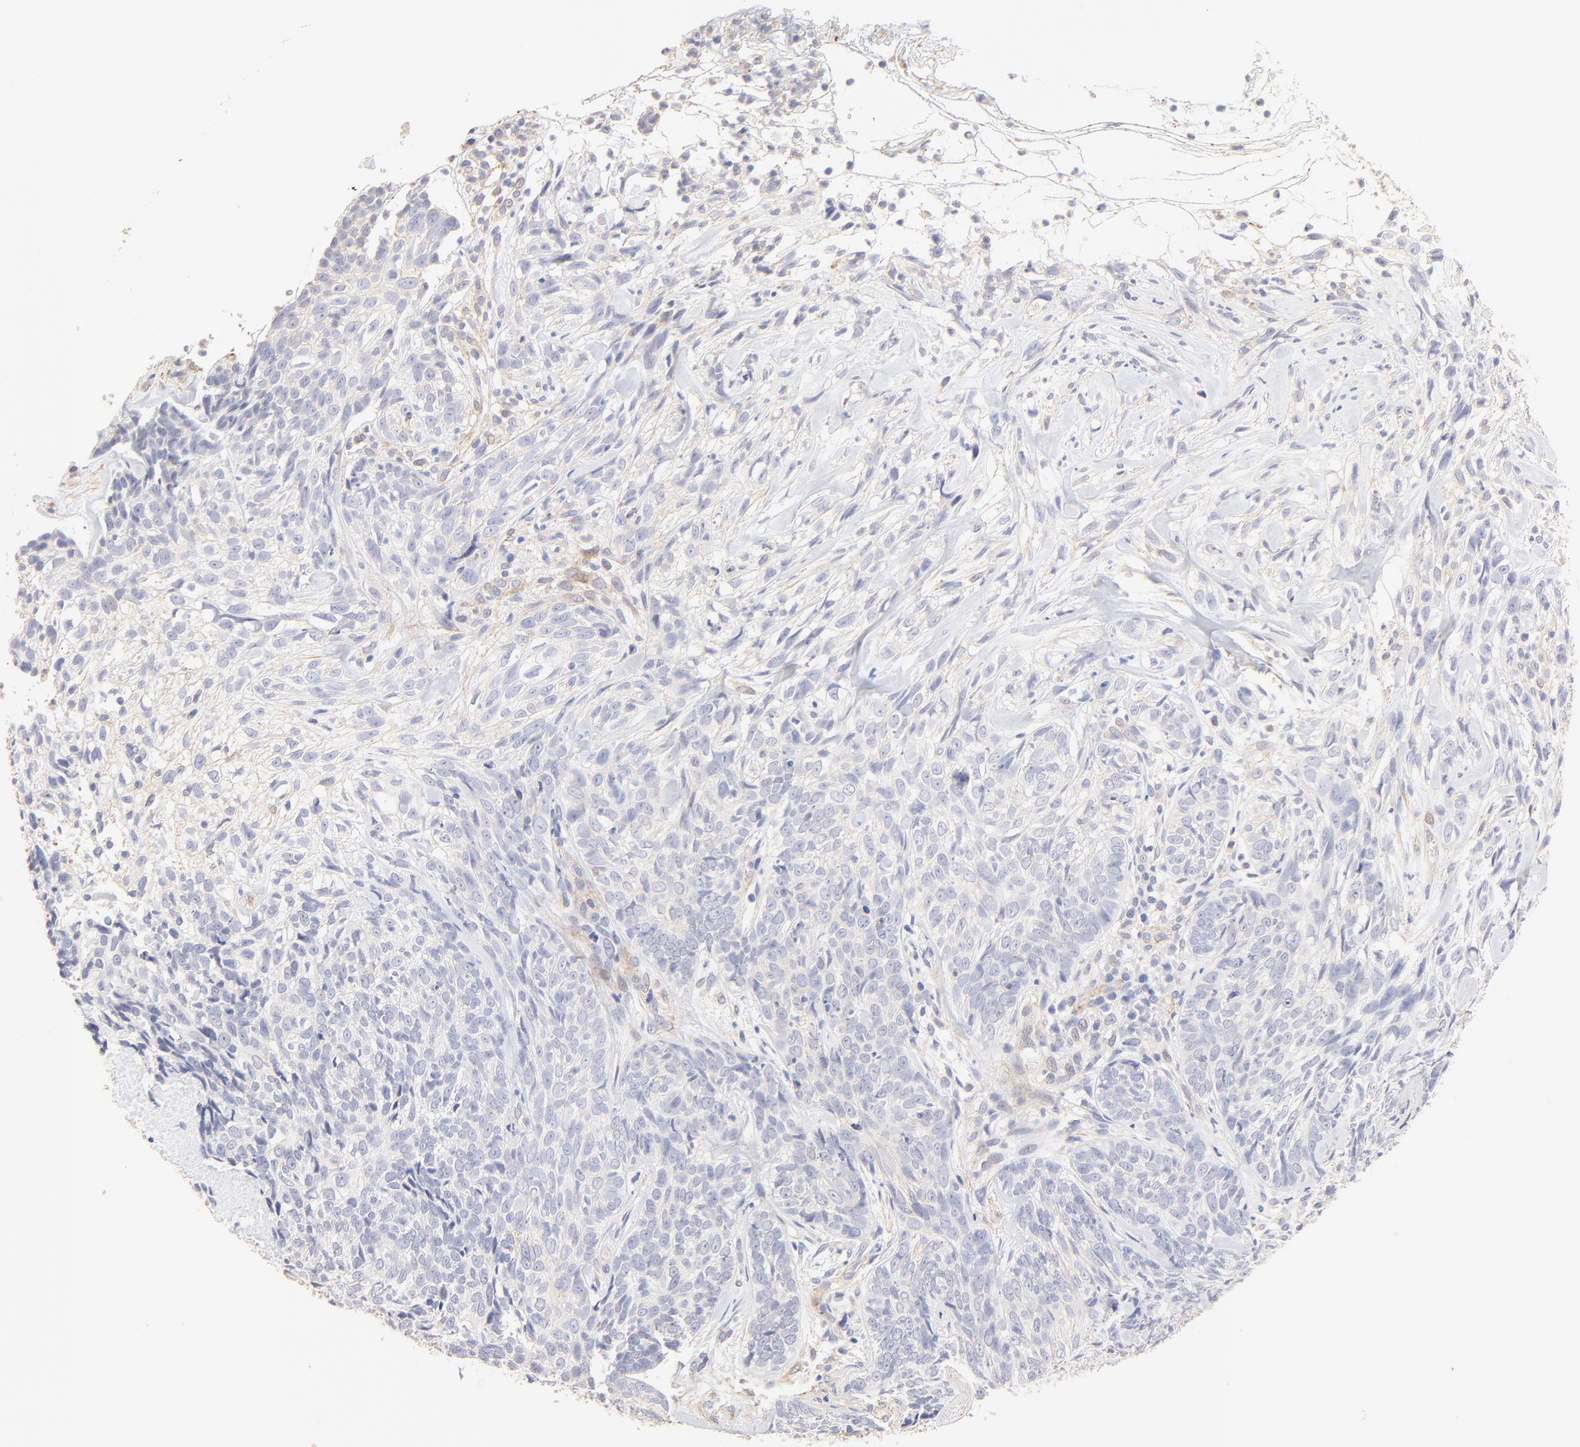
{"staining": {"intensity": "negative", "quantity": "none", "location": "none"}, "tissue": "skin cancer", "cell_type": "Tumor cells", "image_type": "cancer", "snomed": [{"axis": "morphology", "description": "Basal cell carcinoma"}, {"axis": "topography", "description": "Skin"}], "caption": "Immunohistochemistry of skin cancer (basal cell carcinoma) shows no positivity in tumor cells.", "gene": "ACTRT1", "patient": {"sex": "male", "age": 72}}